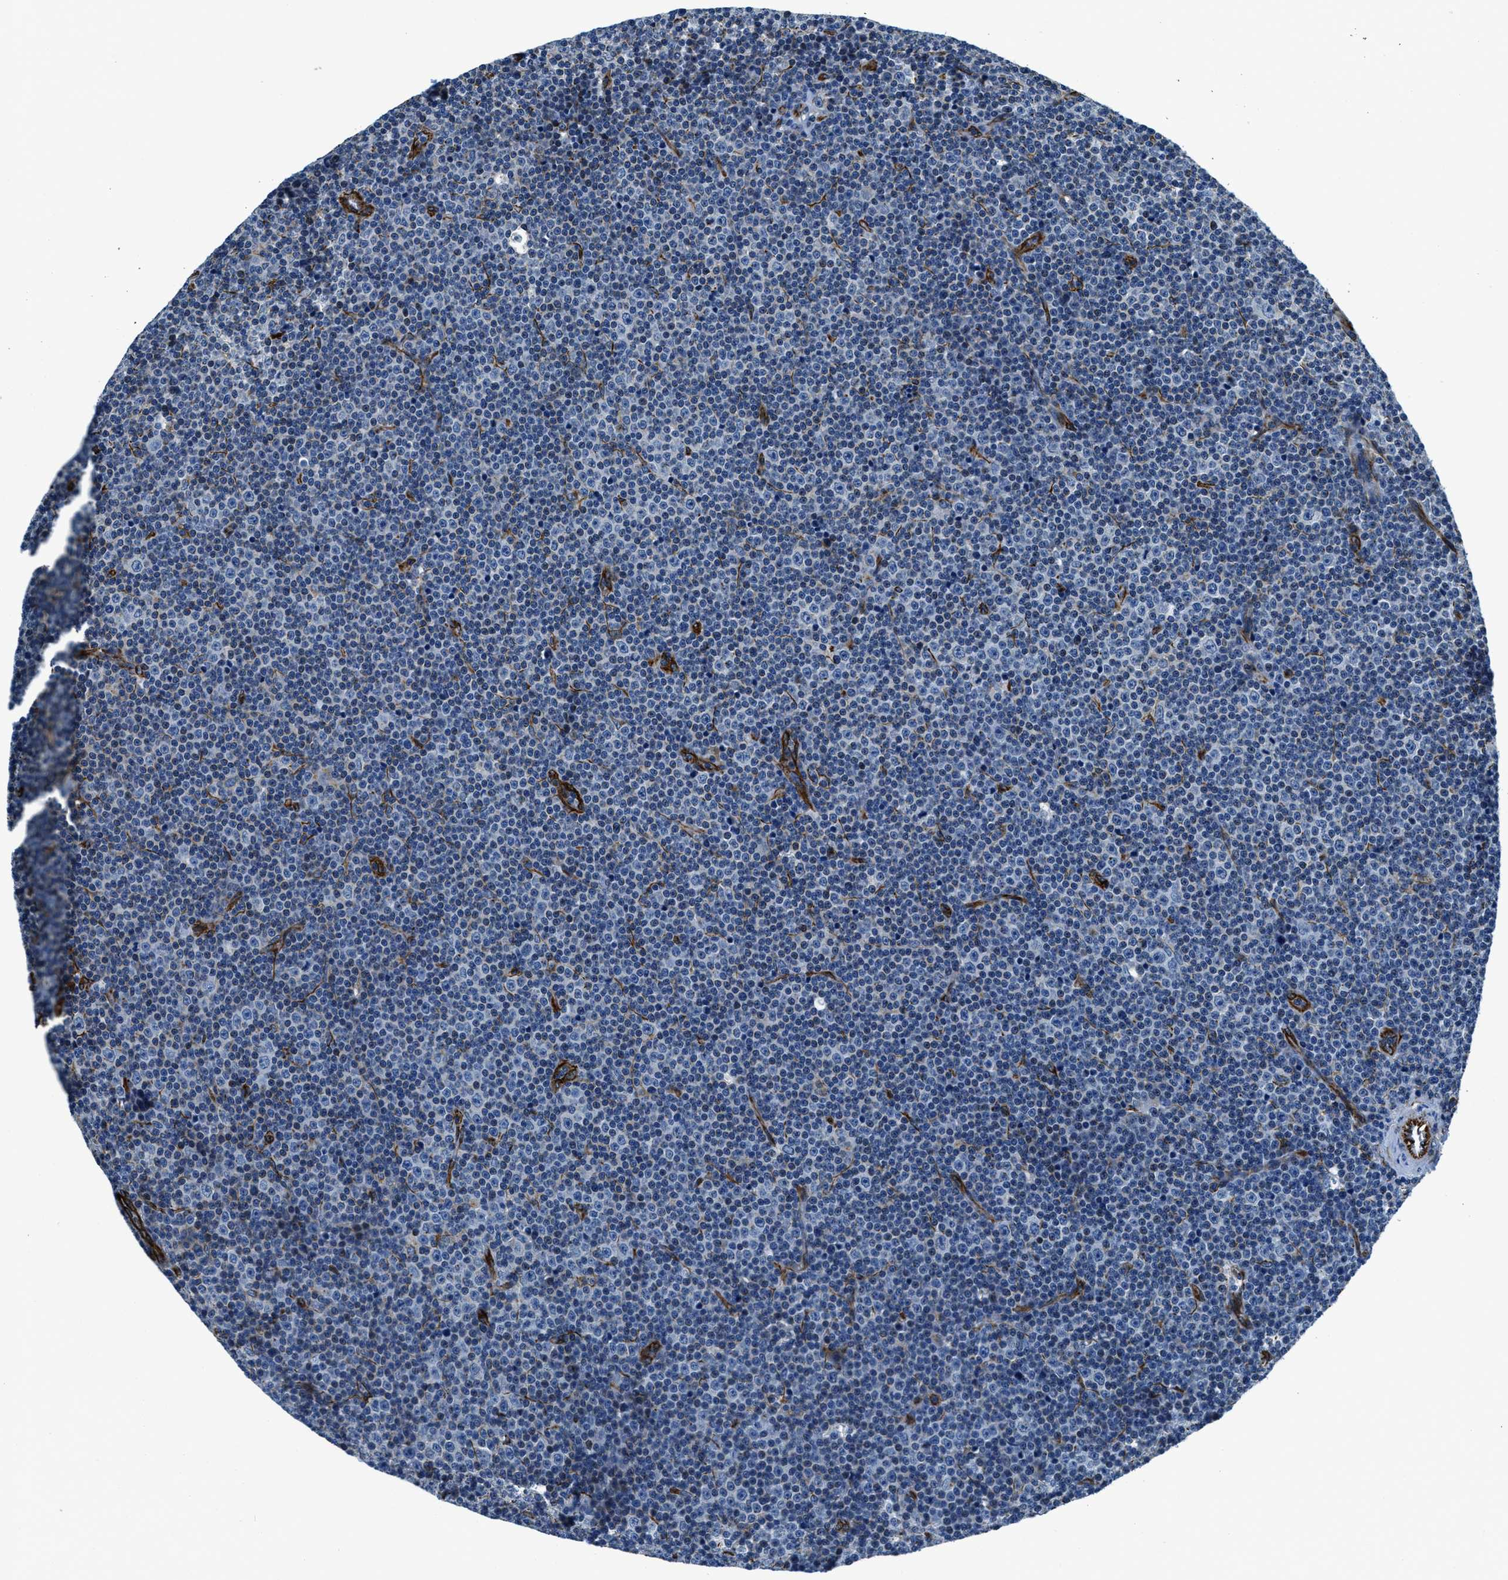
{"staining": {"intensity": "negative", "quantity": "none", "location": "none"}, "tissue": "lymphoma", "cell_type": "Tumor cells", "image_type": "cancer", "snomed": [{"axis": "morphology", "description": "Malignant lymphoma, non-Hodgkin's type, Low grade"}, {"axis": "topography", "description": "Lymph node"}], "caption": "There is no significant expression in tumor cells of malignant lymphoma, non-Hodgkin's type (low-grade).", "gene": "GNS", "patient": {"sex": "female", "age": 67}}